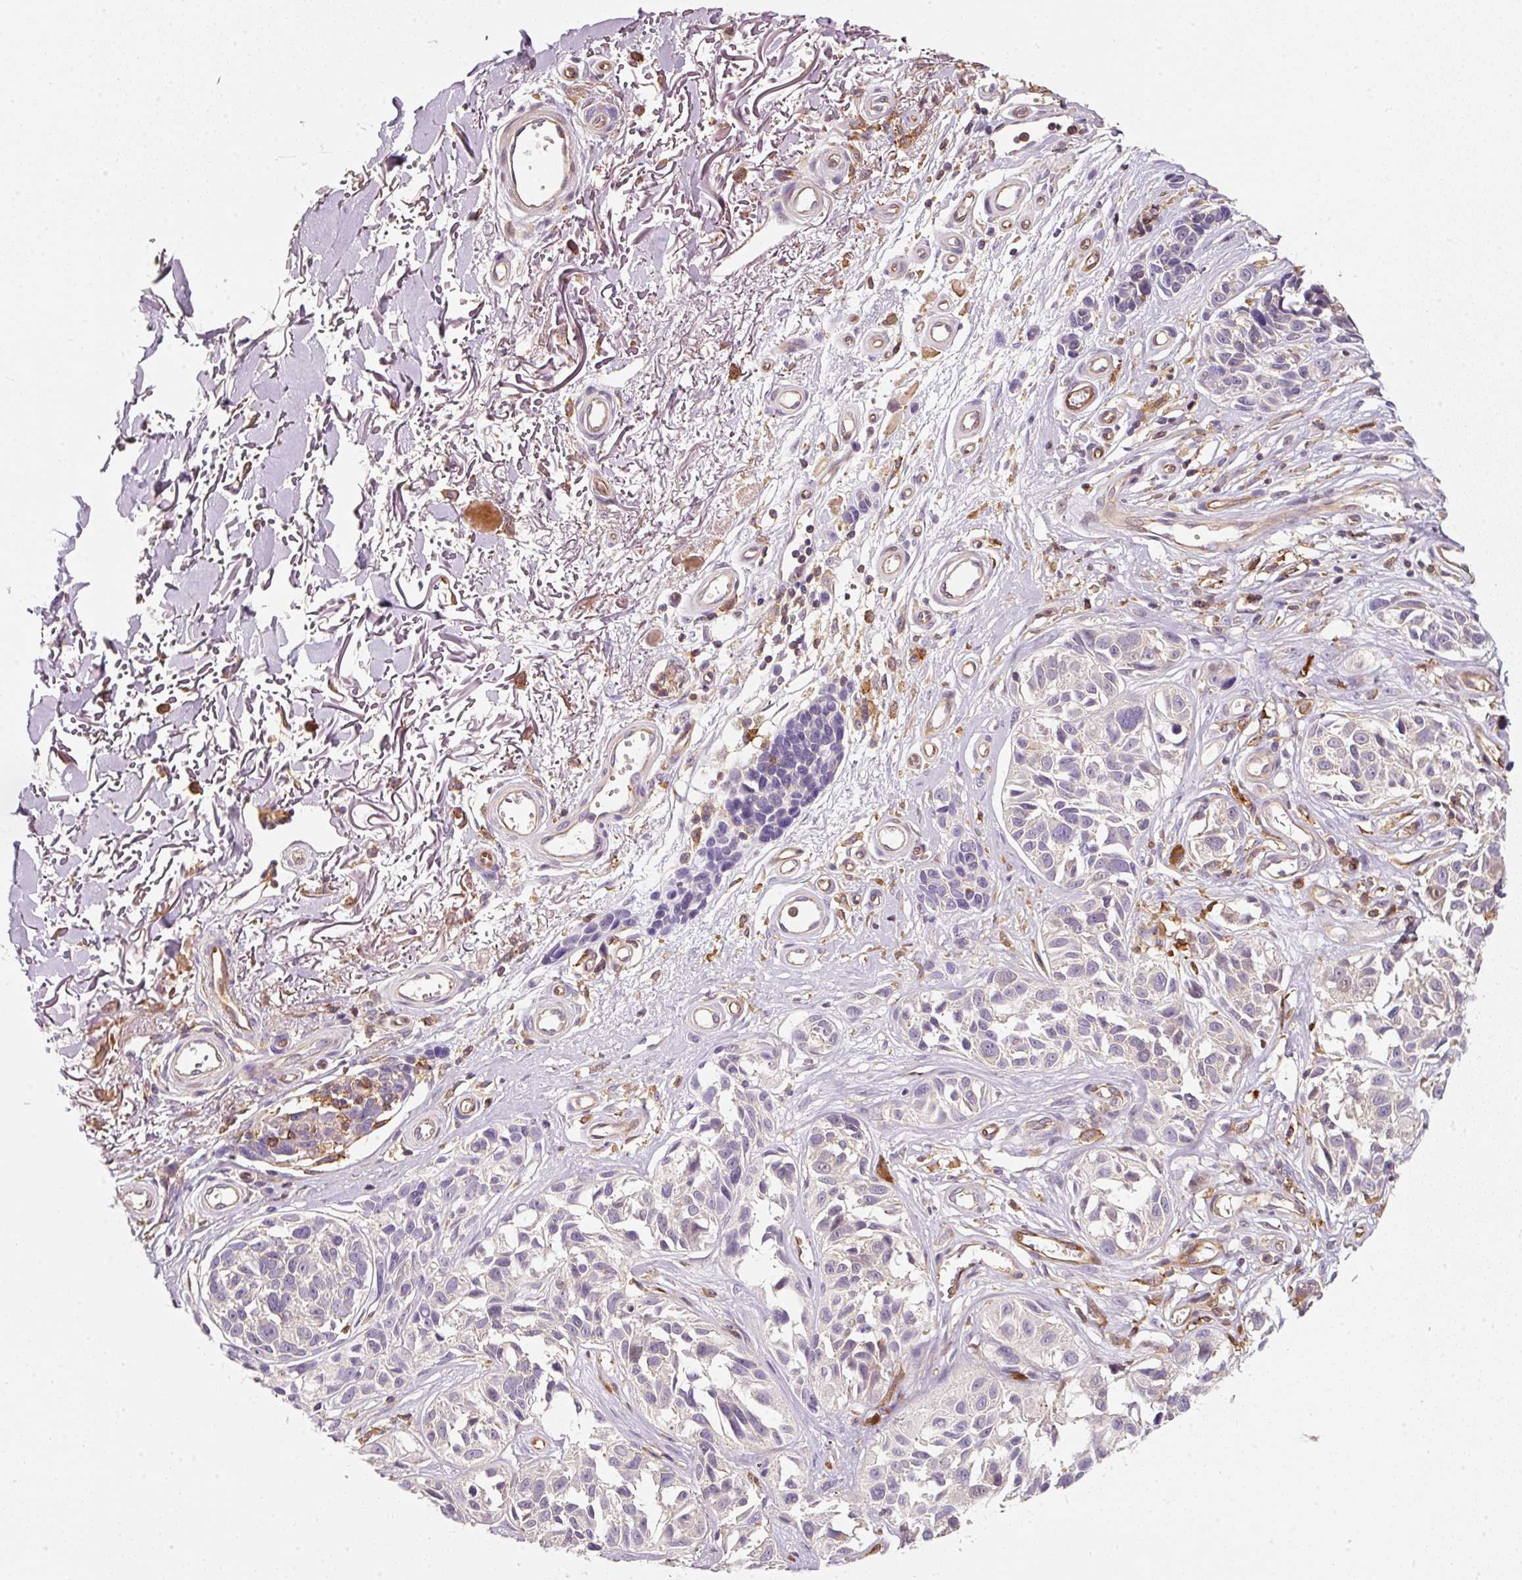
{"staining": {"intensity": "negative", "quantity": "none", "location": "none"}, "tissue": "melanoma", "cell_type": "Tumor cells", "image_type": "cancer", "snomed": [{"axis": "morphology", "description": "Malignant melanoma, NOS"}, {"axis": "topography", "description": "Skin"}], "caption": "Immunohistochemical staining of human malignant melanoma exhibits no significant positivity in tumor cells.", "gene": "IQGAP2", "patient": {"sex": "male", "age": 73}}